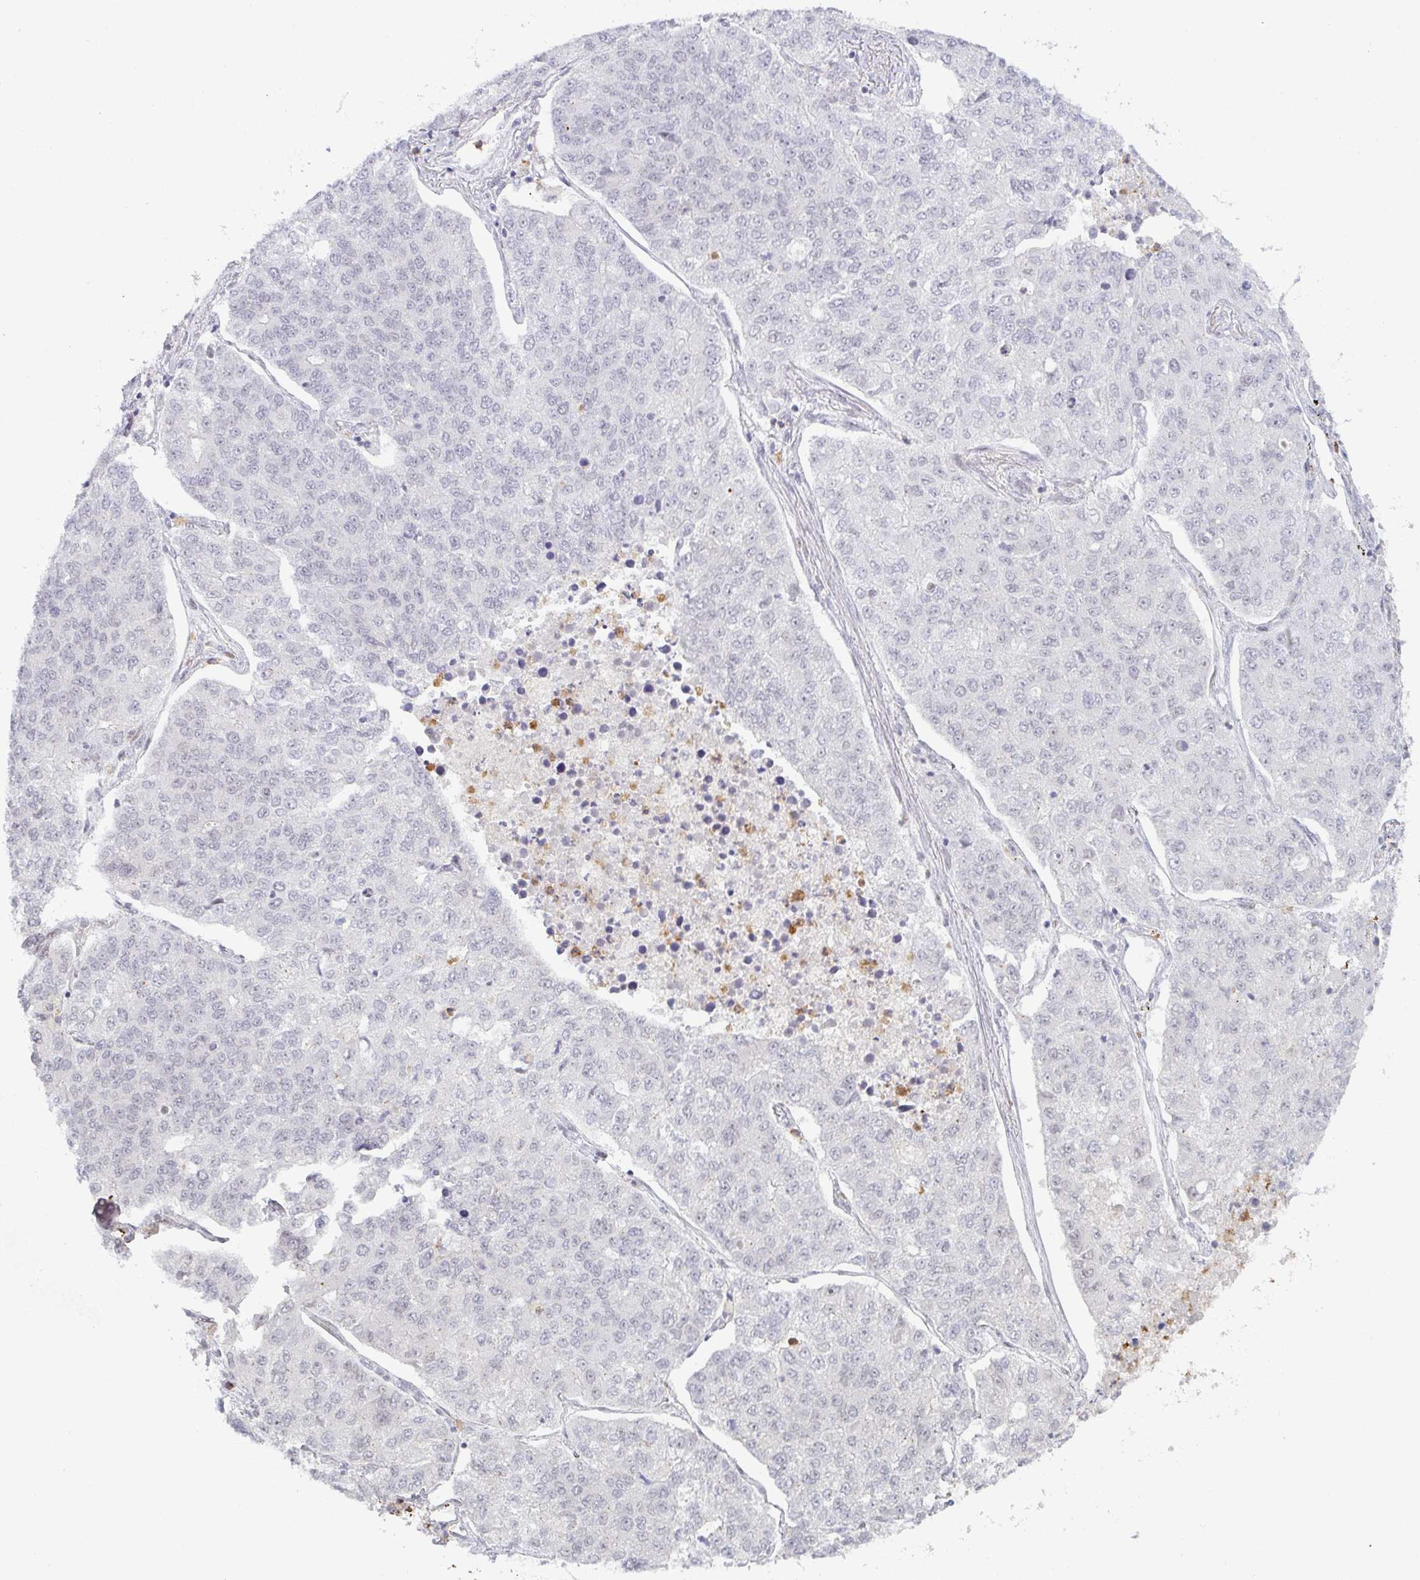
{"staining": {"intensity": "negative", "quantity": "none", "location": "none"}, "tissue": "lung cancer", "cell_type": "Tumor cells", "image_type": "cancer", "snomed": [{"axis": "morphology", "description": "Adenocarcinoma, NOS"}, {"axis": "topography", "description": "Lung"}], "caption": "A histopathology image of human adenocarcinoma (lung) is negative for staining in tumor cells.", "gene": "LIN54", "patient": {"sex": "male", "age": 49}}